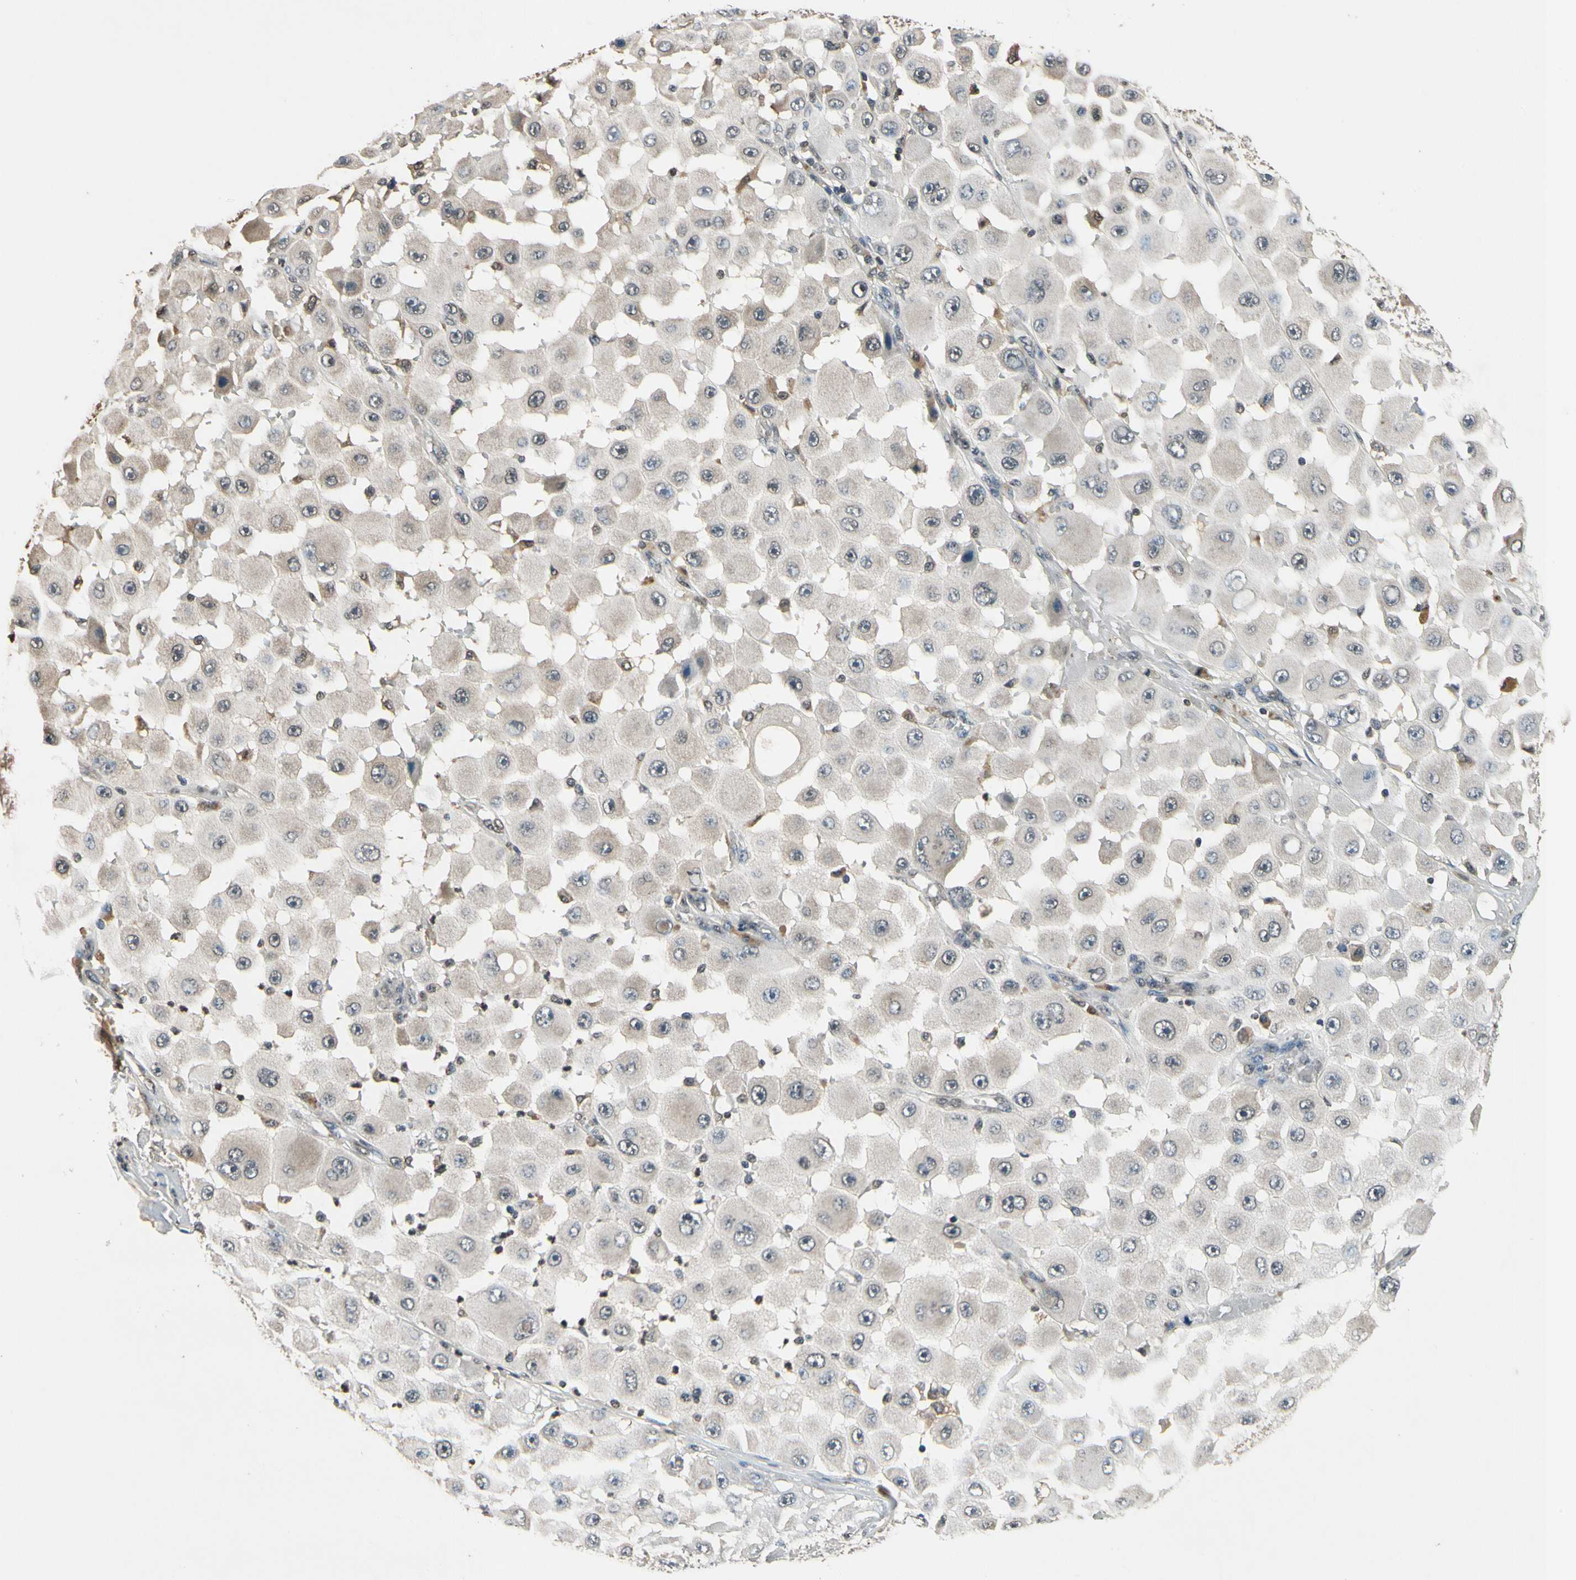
{"staining": {"intensity": "moderate", "quantity": ">75%", "location": "cytoplasmic/membranous"}, "tissue": "melanoma", "cell_type": "Tumor cells", "image_type": "cancer", "snomed": [{"axis": "morphology", "description": "Malignant melanoma, NOS"}, {"axis": "topography", "description": "Skin"}], "caption": "Brown immunohistochemical staining in human malignant melanoma demonstrates moderate cytoplasmic/membranous staining in about >75% of tumor cells.", "gene": "GCLC", "patient": {"sex": "female", "age": 81}}